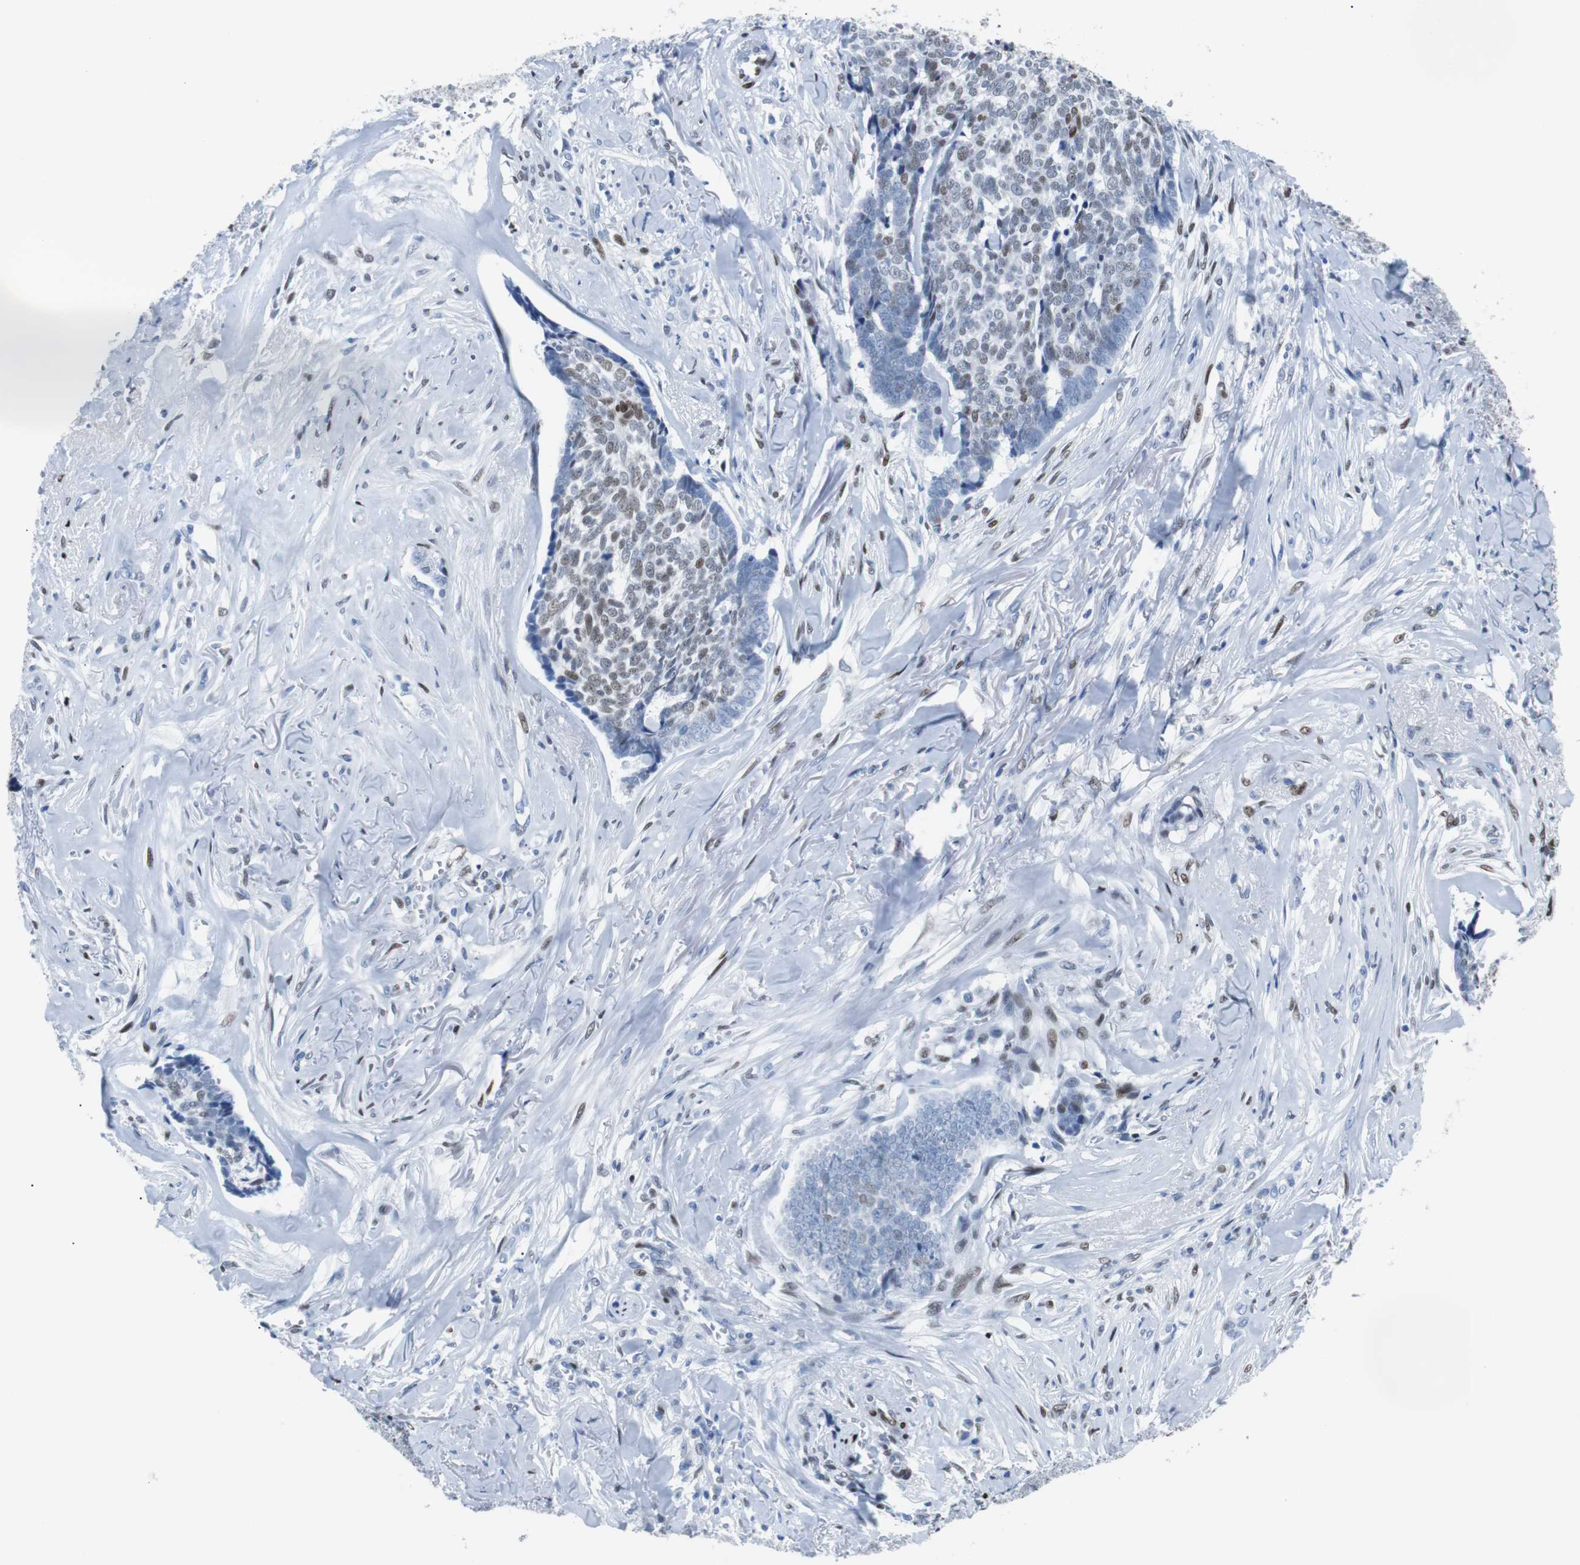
{"staining": {"intensity": "weak", "quantity": ">75%", "location": "nuclear"}, "tissue": "skin cancer", "cell_type": "Tumor cells", "image_type": "cancer", "snomed": [{"axis": "morphology", "description": "Basal cell carcinoma"}, {"axis": "topography", "description": "Skin"}], "caption": "Immunohistochemistry (IHC) (DAB) staining of skin cancer displays weak nuclear protein staining in about >75% of tumor cells.", "gene": "JUN", "patient": {"sex": "male", "age": 84}}